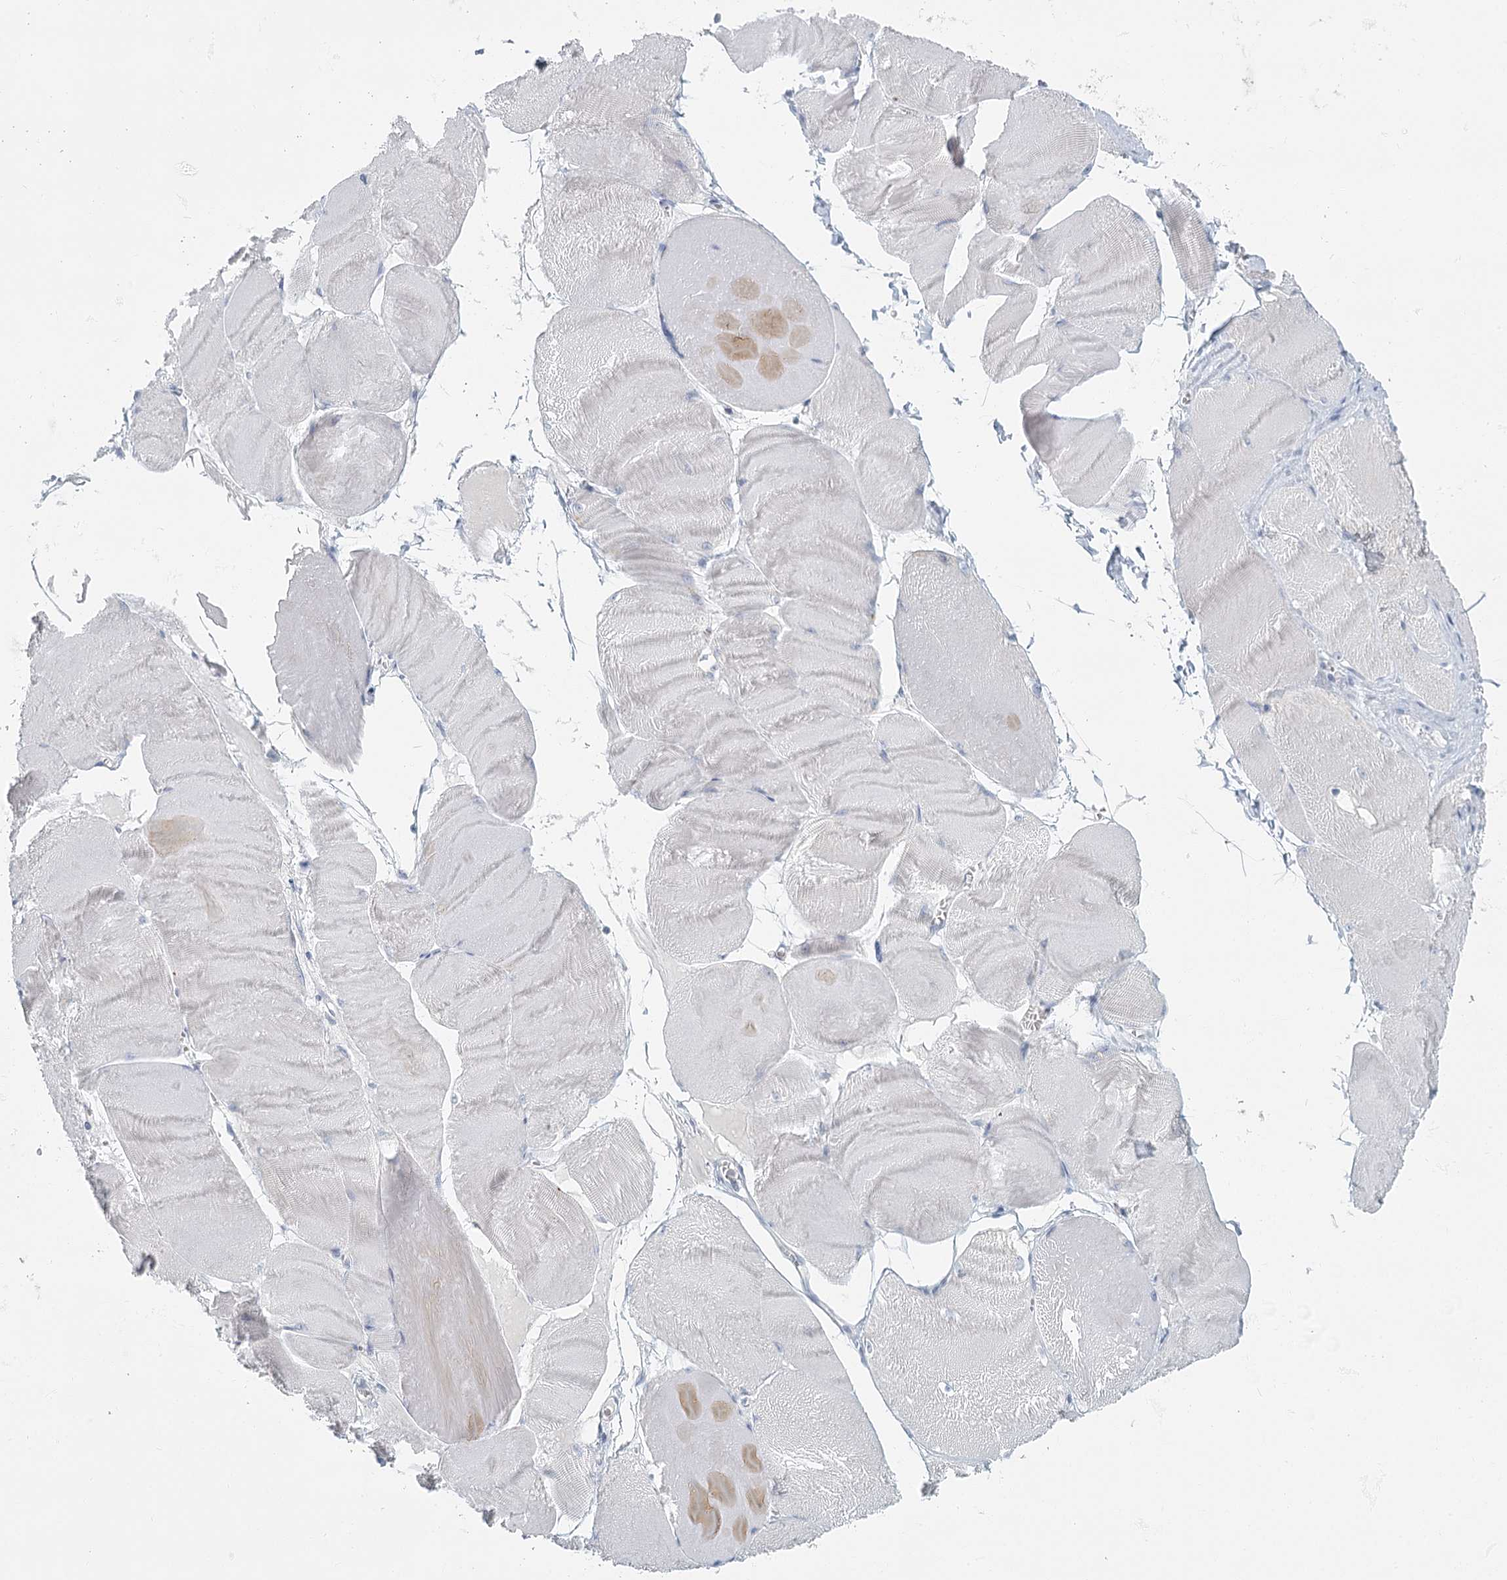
{"staining": {"intensity": "negative", "quantity": "none", "location": "none"}, "tissue": "skeletal muscle", "cell_type": "Myocytes", "image_type": "normal", "snomed": [{"axis": "morphology", "description": "Normal tissue, NOS"}, {"axis": "morphology", "description": "Basal cell carcinoma"}, {"axis": "topography", "description": "Skeletal muscle"}], "caption": "A photomicrograph of skeletal muscle stained for a protein shows no brown staining in myocytes.", "gene": "FAM110C", "patient": {"sex": "female", "age": 64}}